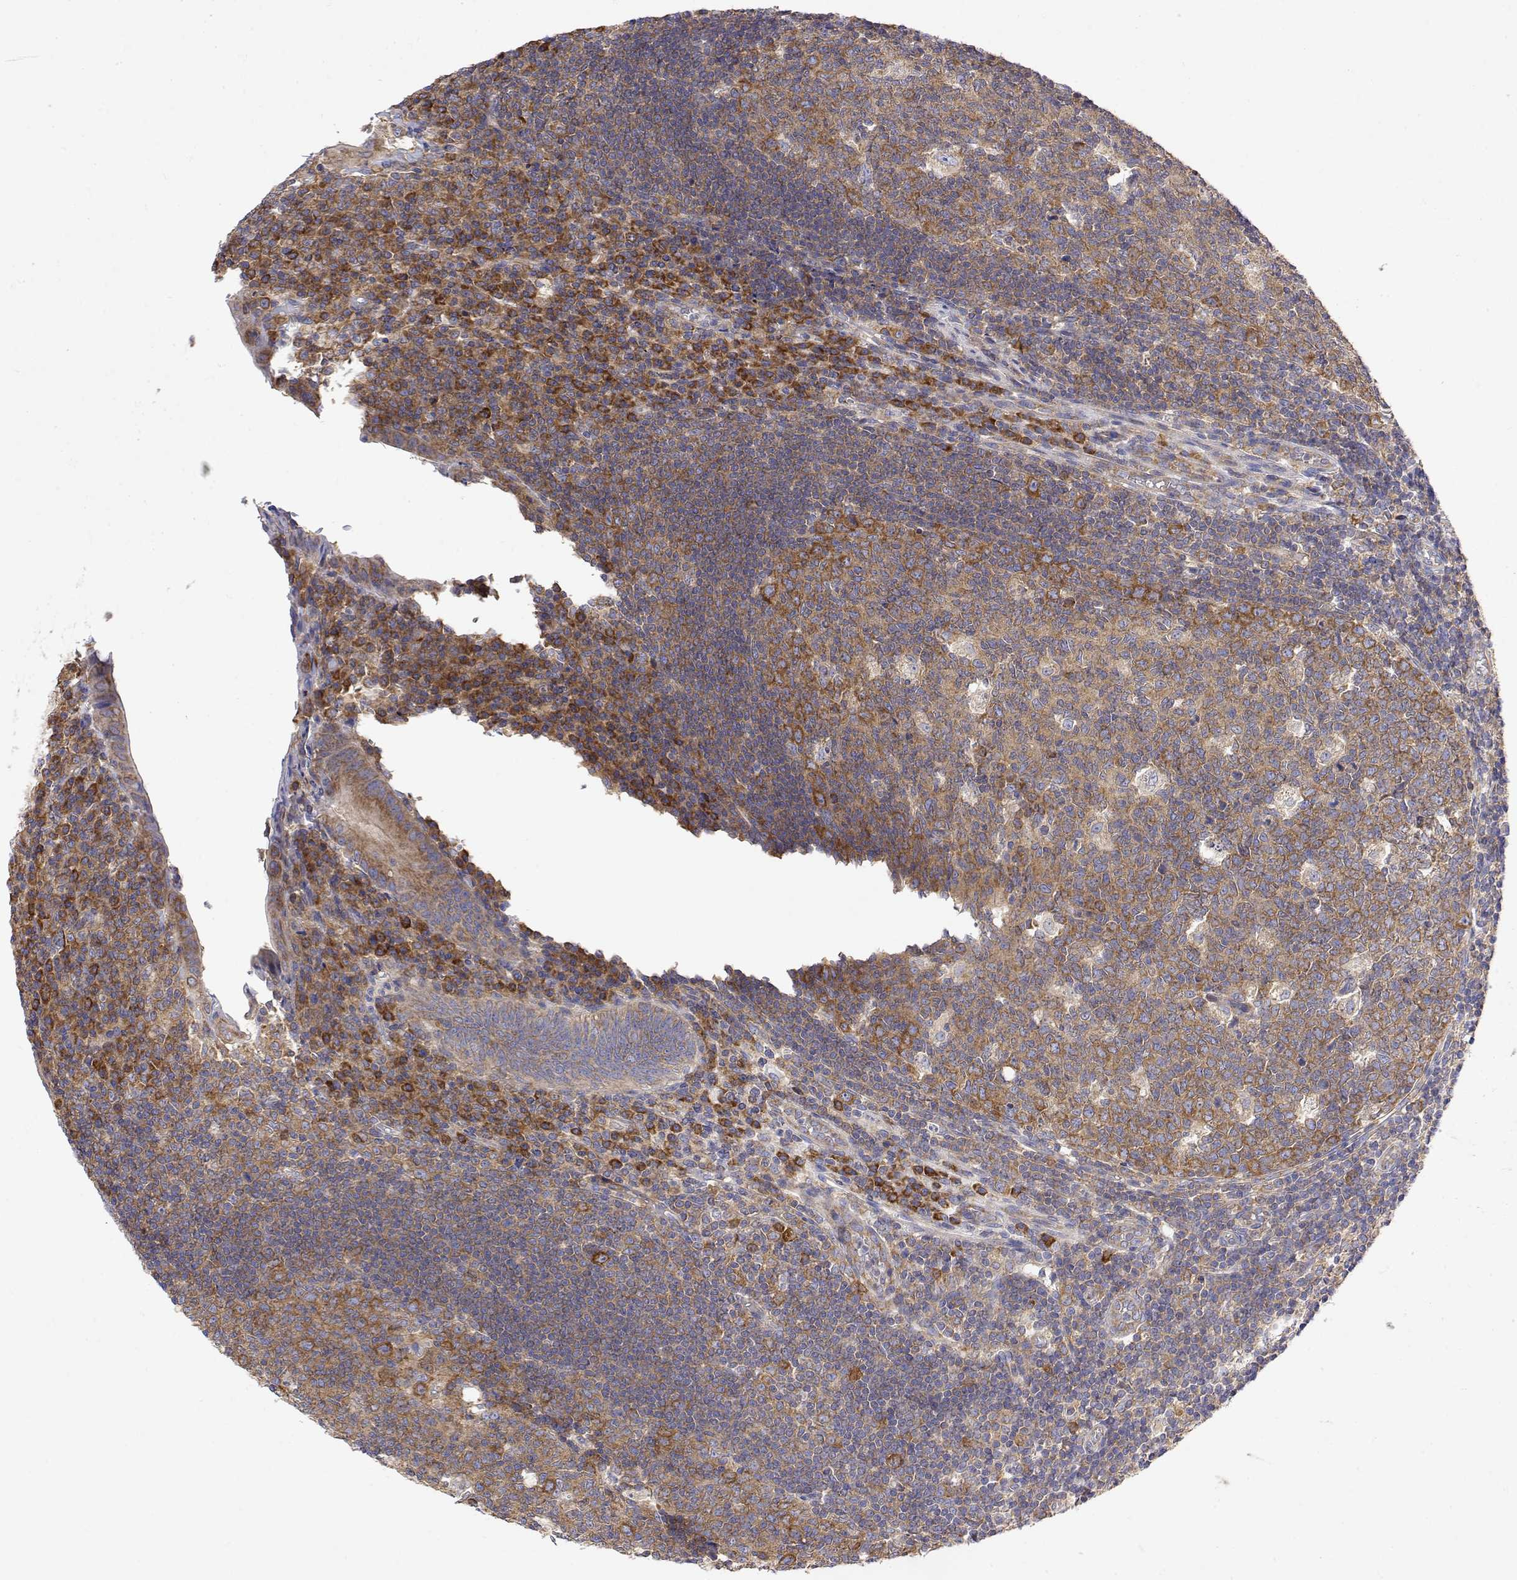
{"staining": {"intensity": "moderate", "quantity": ">75%", "location": "cytoplasmic/membranous"}, "tissue": "appendix", "cell_type": "Glandular cells", "image_type": "normal", "snomed": [{"axis": "morphology", "description": "Normal tissue, NOS"}, {"axis": "topography", "description": "Appendix"}], "caption": "The image displays staining of normal appendix, revealing moderate cytoplasmic/membranous protein staining (brown color) within glandular cells. The protein is stained brown, and the nuclei are stained in blue (DAB IHC with brightfield microscopy, high magnification).", "gene": "EEF1G", "patient": {"sex": "male", "age": 18}}